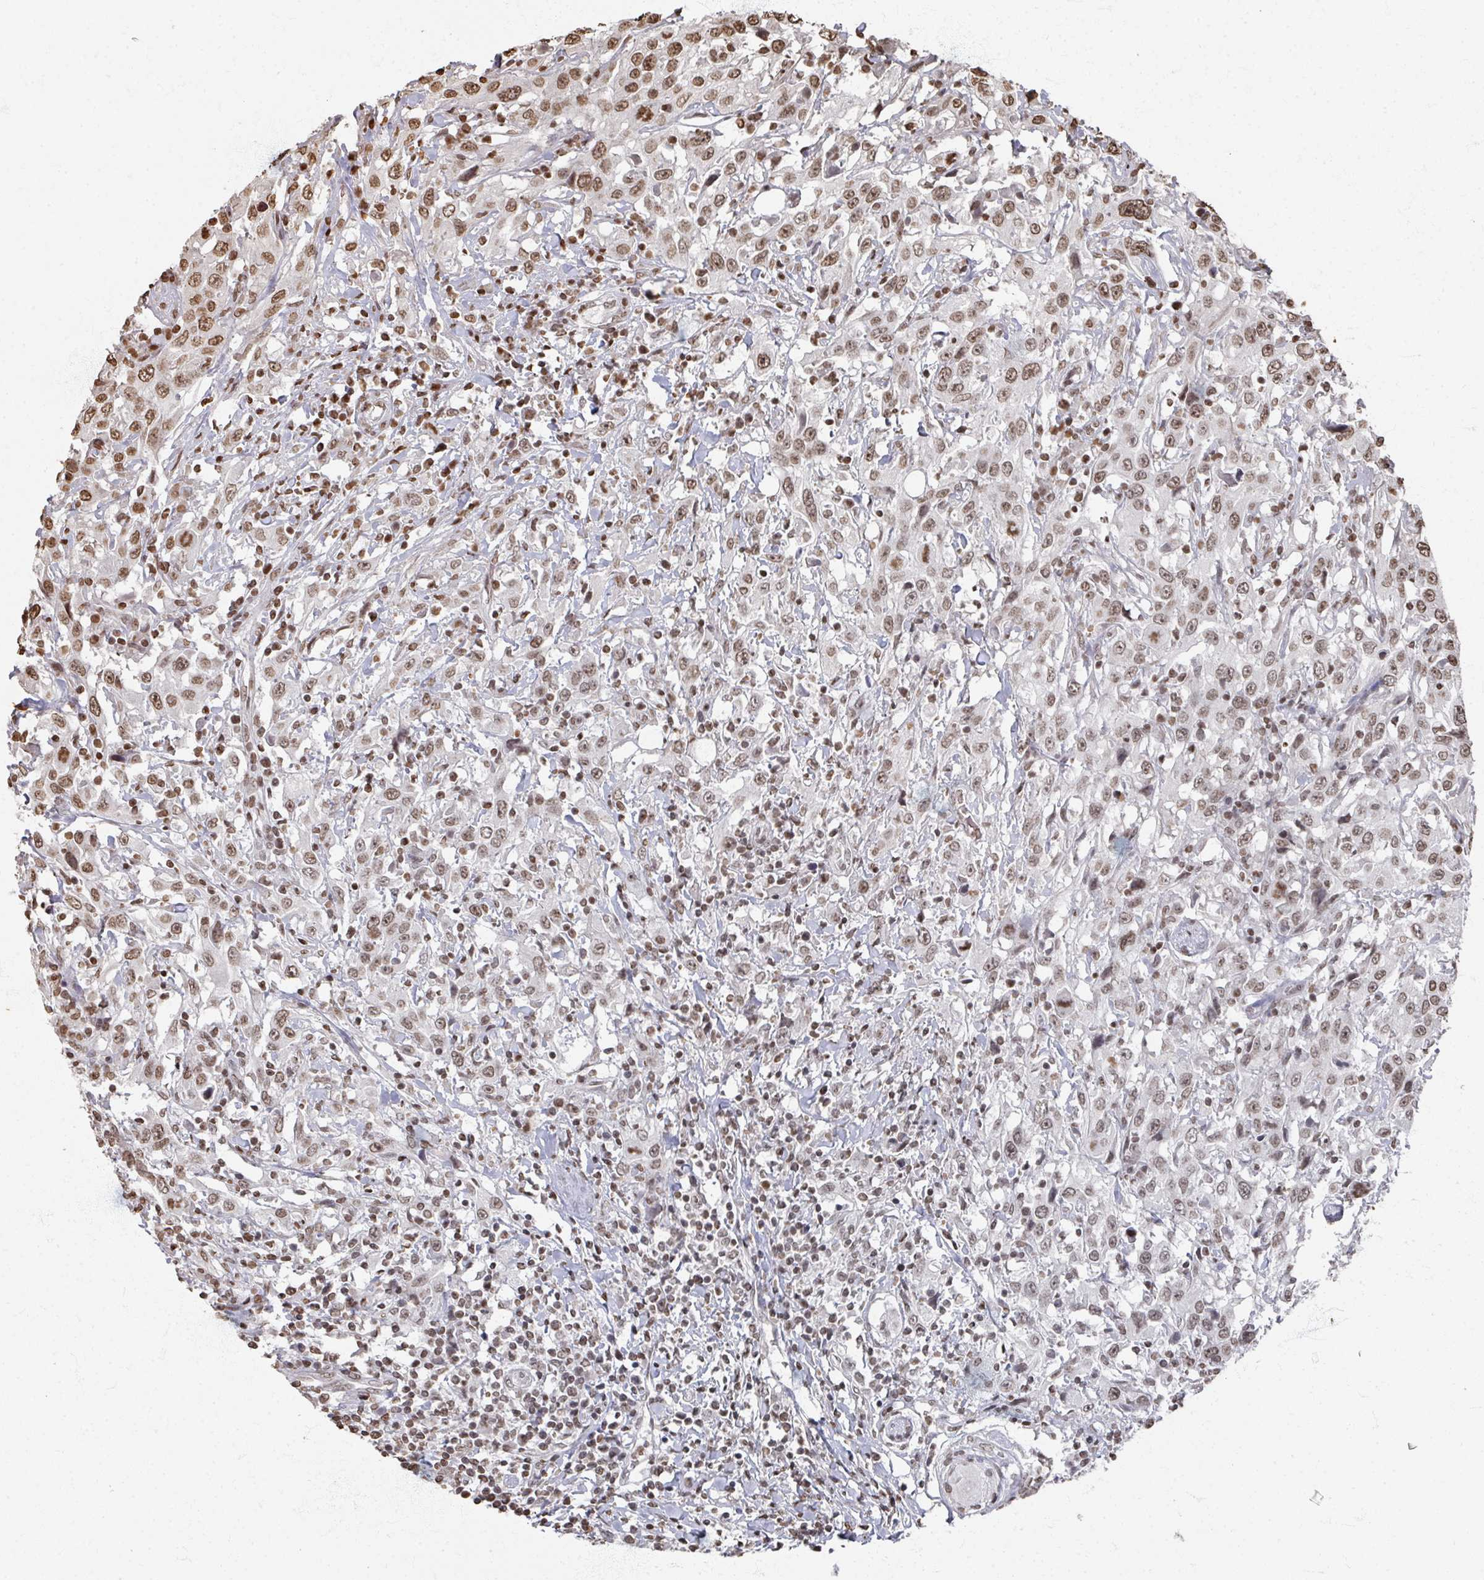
{"staining": {"intensity": "moderate", "quantity": ">75%", "location": "nuclear"}, "tissue": "urothelial cancer", "cell_type": "Tumor cells", "image_type": "cancer", "snomed": [{"axis": "morphology", "description": "Urothelial carcinoma, High grade"}, {"axis": "topography", "description": "Urinary bladder"}], "caption": "High-power microscopy captured an IHC photomicrograph of high-grade urothelial carcinoma, revealing moderate nuclear positivity in about >75% of tumor cells.", "gene": "DCUN1D5", "patient": {"sex": "male", "age": 61}}